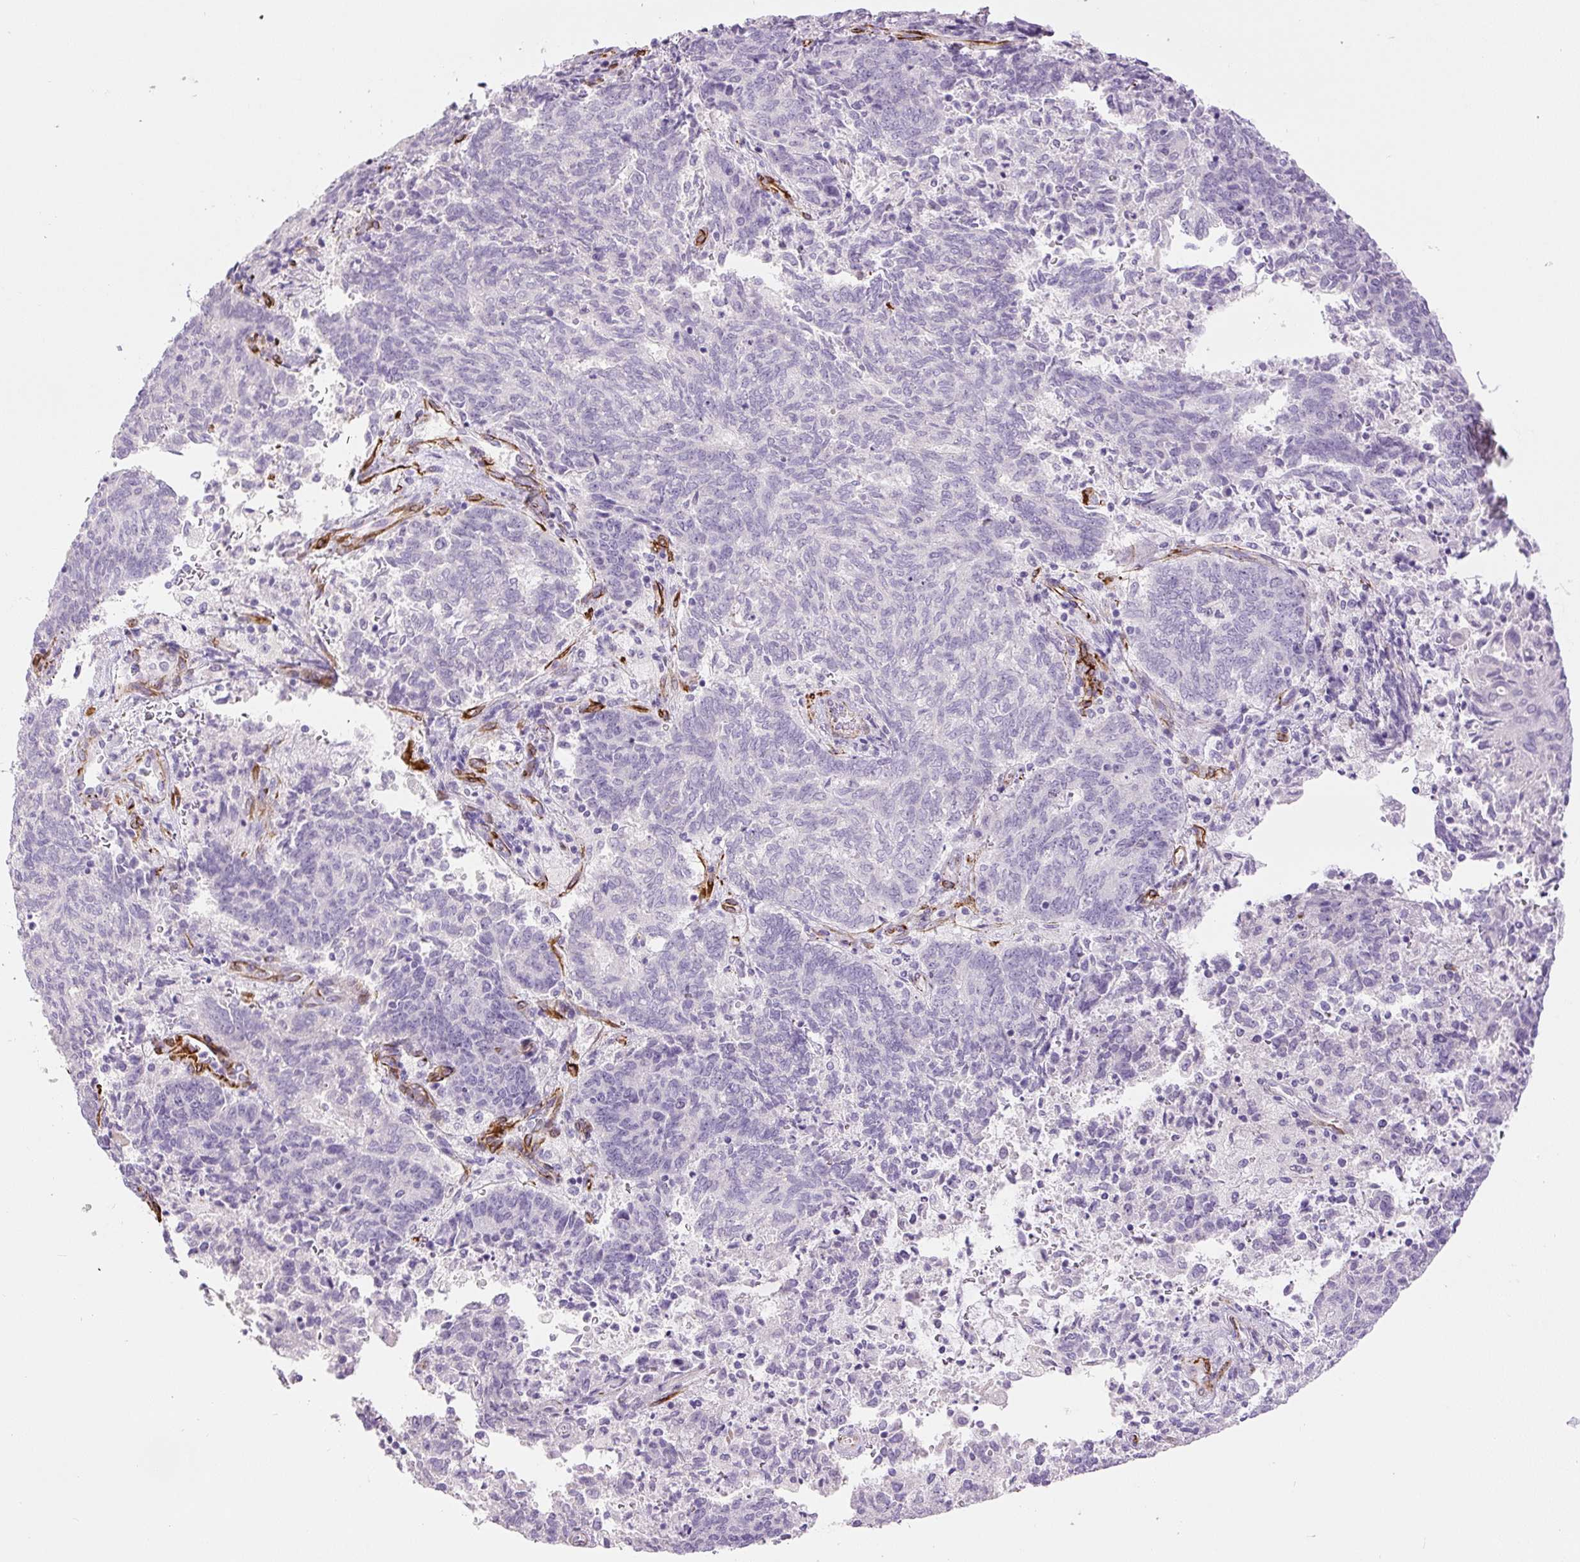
{"staining": {"intensity": "moderate", "quantity": "<25%", "location": "cytoplasmic/membranous"}, "tissue": "endometrial cancer", "cell_type": "Tumor cells", "image_type": "cancer", "snomed": [{"axis": "morphology", "description": "Adenocarcinoma, NOS"}, {"axis": "topography", "description": "Endometrium"}], "caption": "IHC micrograph of human adenocarcinoma (endometrial) stained for a protein (brown), which demonstrates low levels of moderate cytoplasmic/membranous staining in about <25% of tumor cells.", "gene": "NES", "patient": {"sex": "female", "age": 80}}